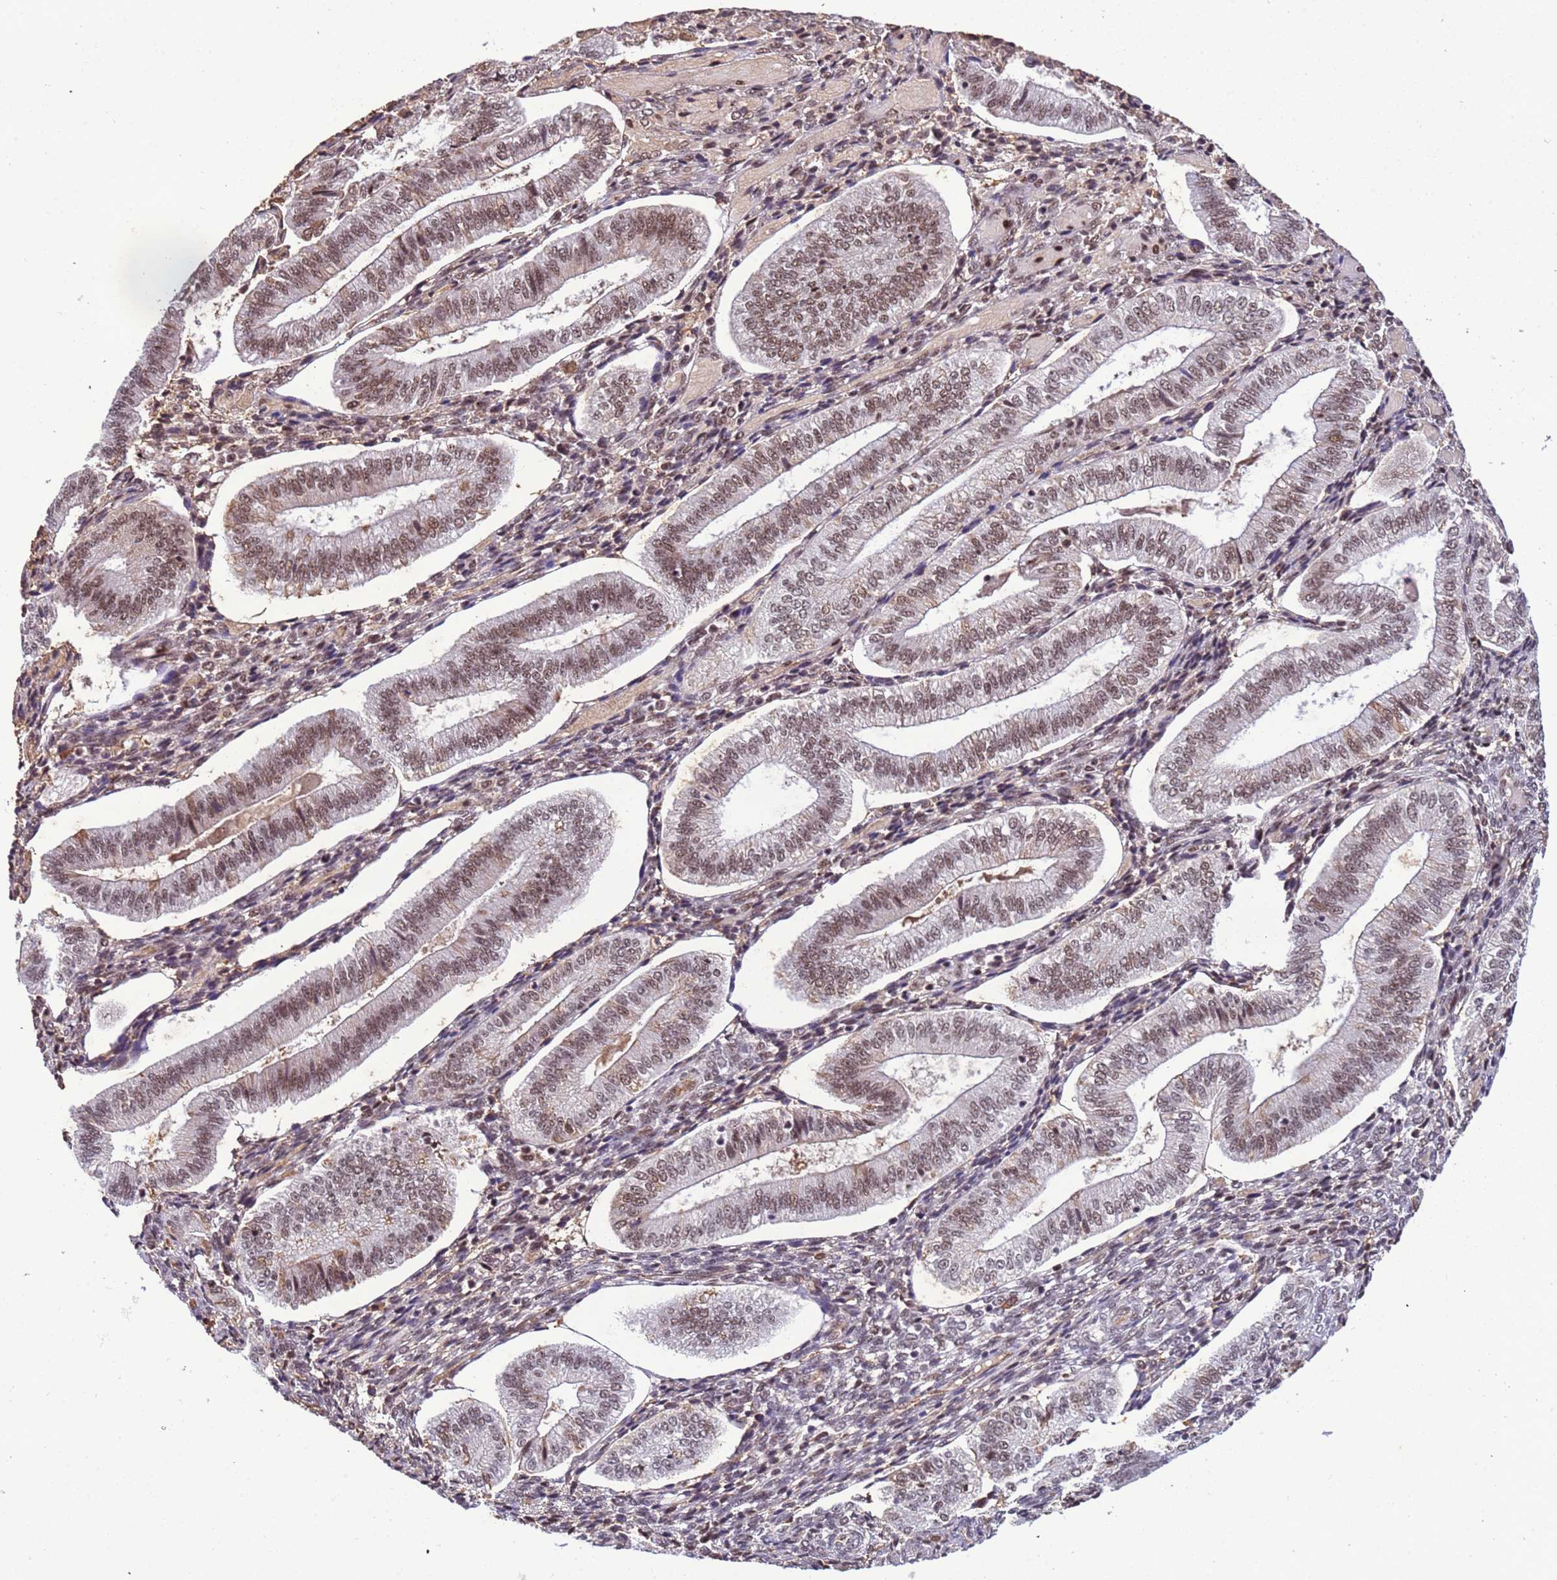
{"staining": {"intensity": "strong", "quantity": "<25%", "location": "nuclear"}, "tissue": "endometrium", "cell_type": "Cells in endometrial stroma", "image_type": "normal", "snomed": [{"axis": "morphology", "description": "Normal tissue, NOS"}, {"axis": "topography", "description": "Endometrium"}], "caption": "Benign endometrium was stained to show a protein in brown. There is medium levels of strong nuclear expression in about <25% of cells in endometrial stroma. The staining is performed using DAB brown chromogen to label protein expression. The nuclei are counter-stained blue using hematoxylin.", "gene": "SRRT", "patient": {"sex": "female", "age": 34}}